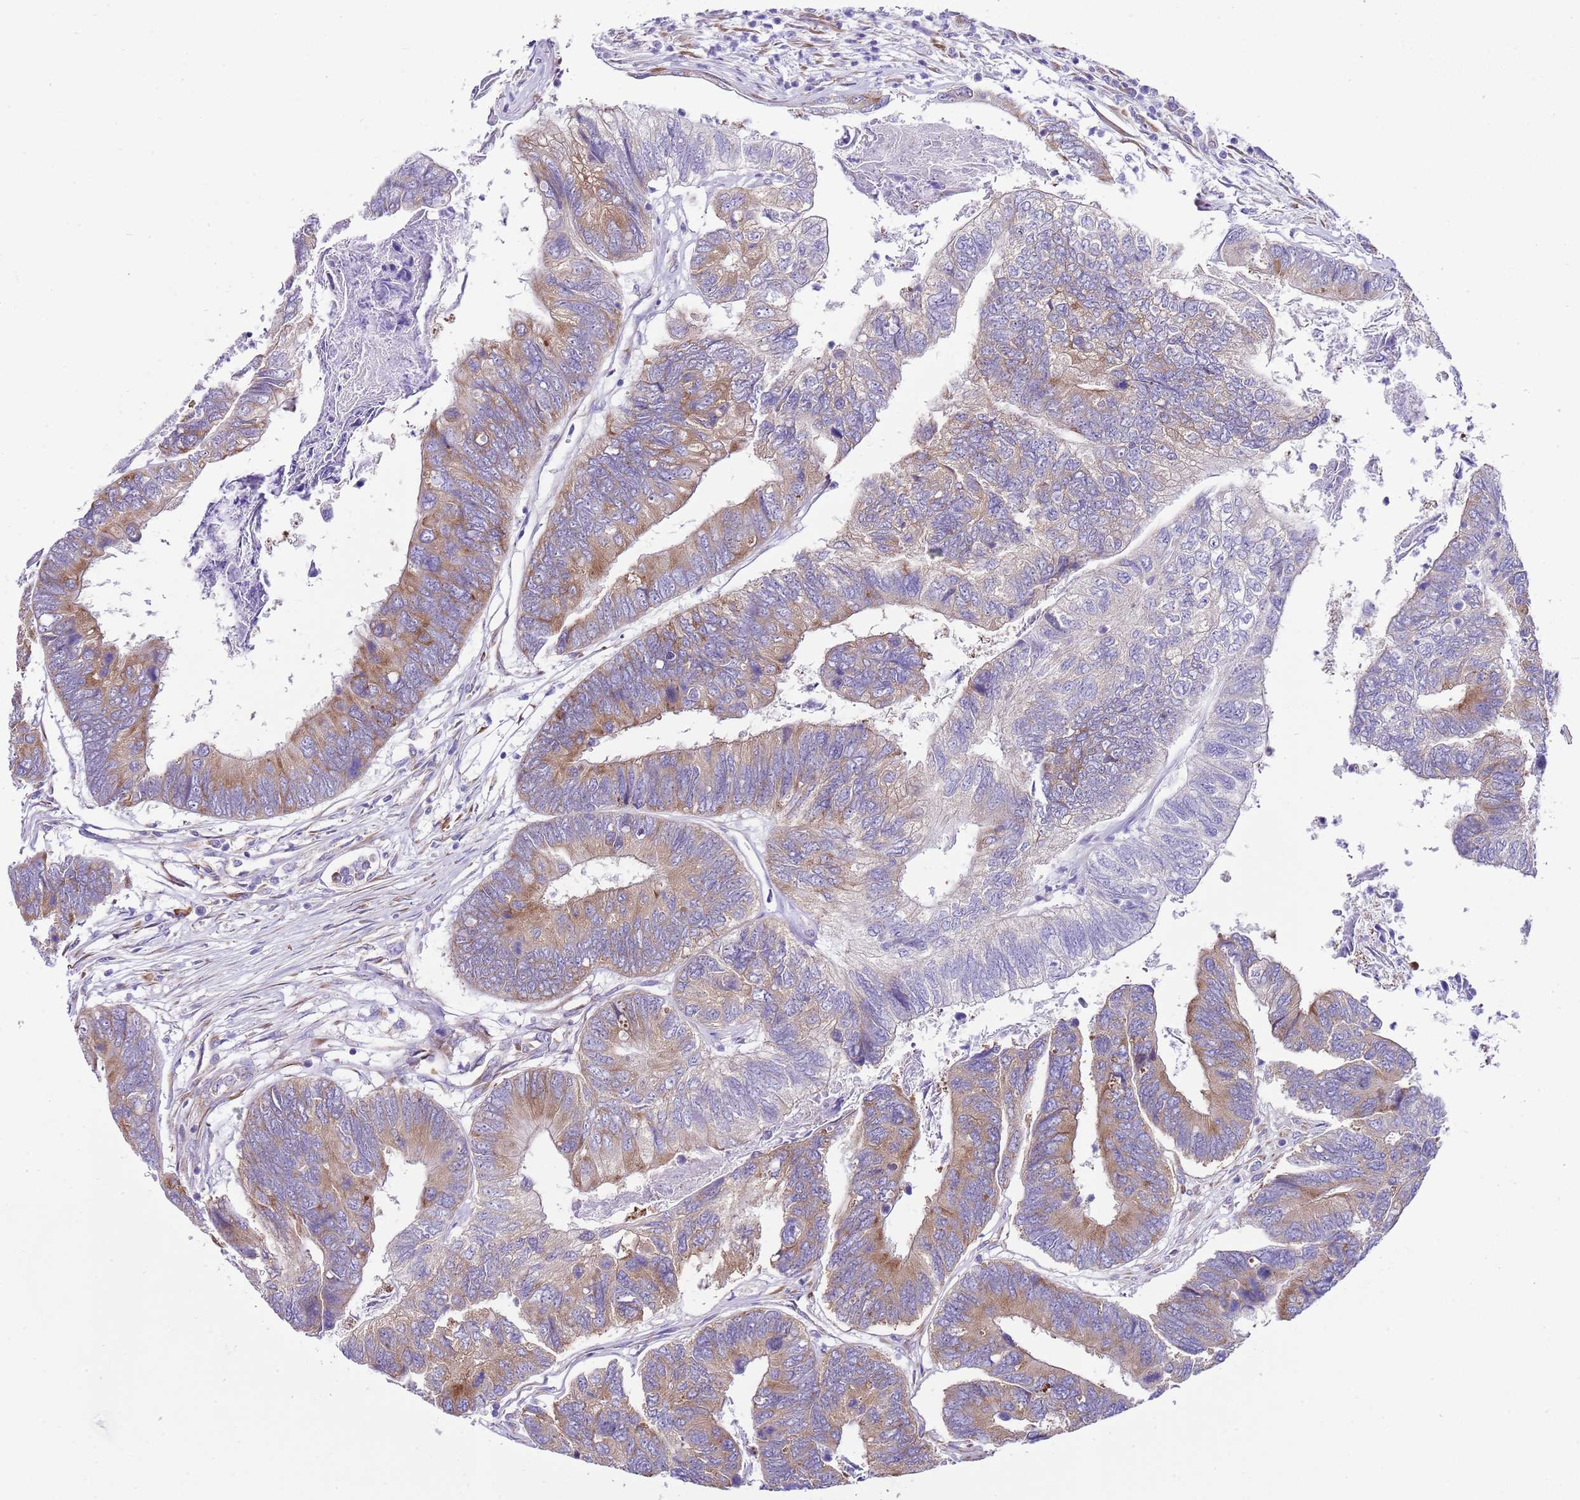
{"staining": {"intensity": "moderate", "quantity": "25%-75%", "location": "cytoplasmic/membranous"}, "tissue": "colorectal cancer", "cell_type": "Tumor cells", "image_type": "cancer", "snomed": [{"axis": "morphology", "description": "Adenocarcinoma, NOS"}, {"axis": "topography", "description": "Colon"}], "caption": "This photomicrograph shows immunohistochemistry staining of human colorectal cancer, with medium moderate cytoplasmic/membranous positivity in approximately 25%-75% of tumor cells.", "gene": "RPS10", "patient": {"sex": "female", "age": 67}}